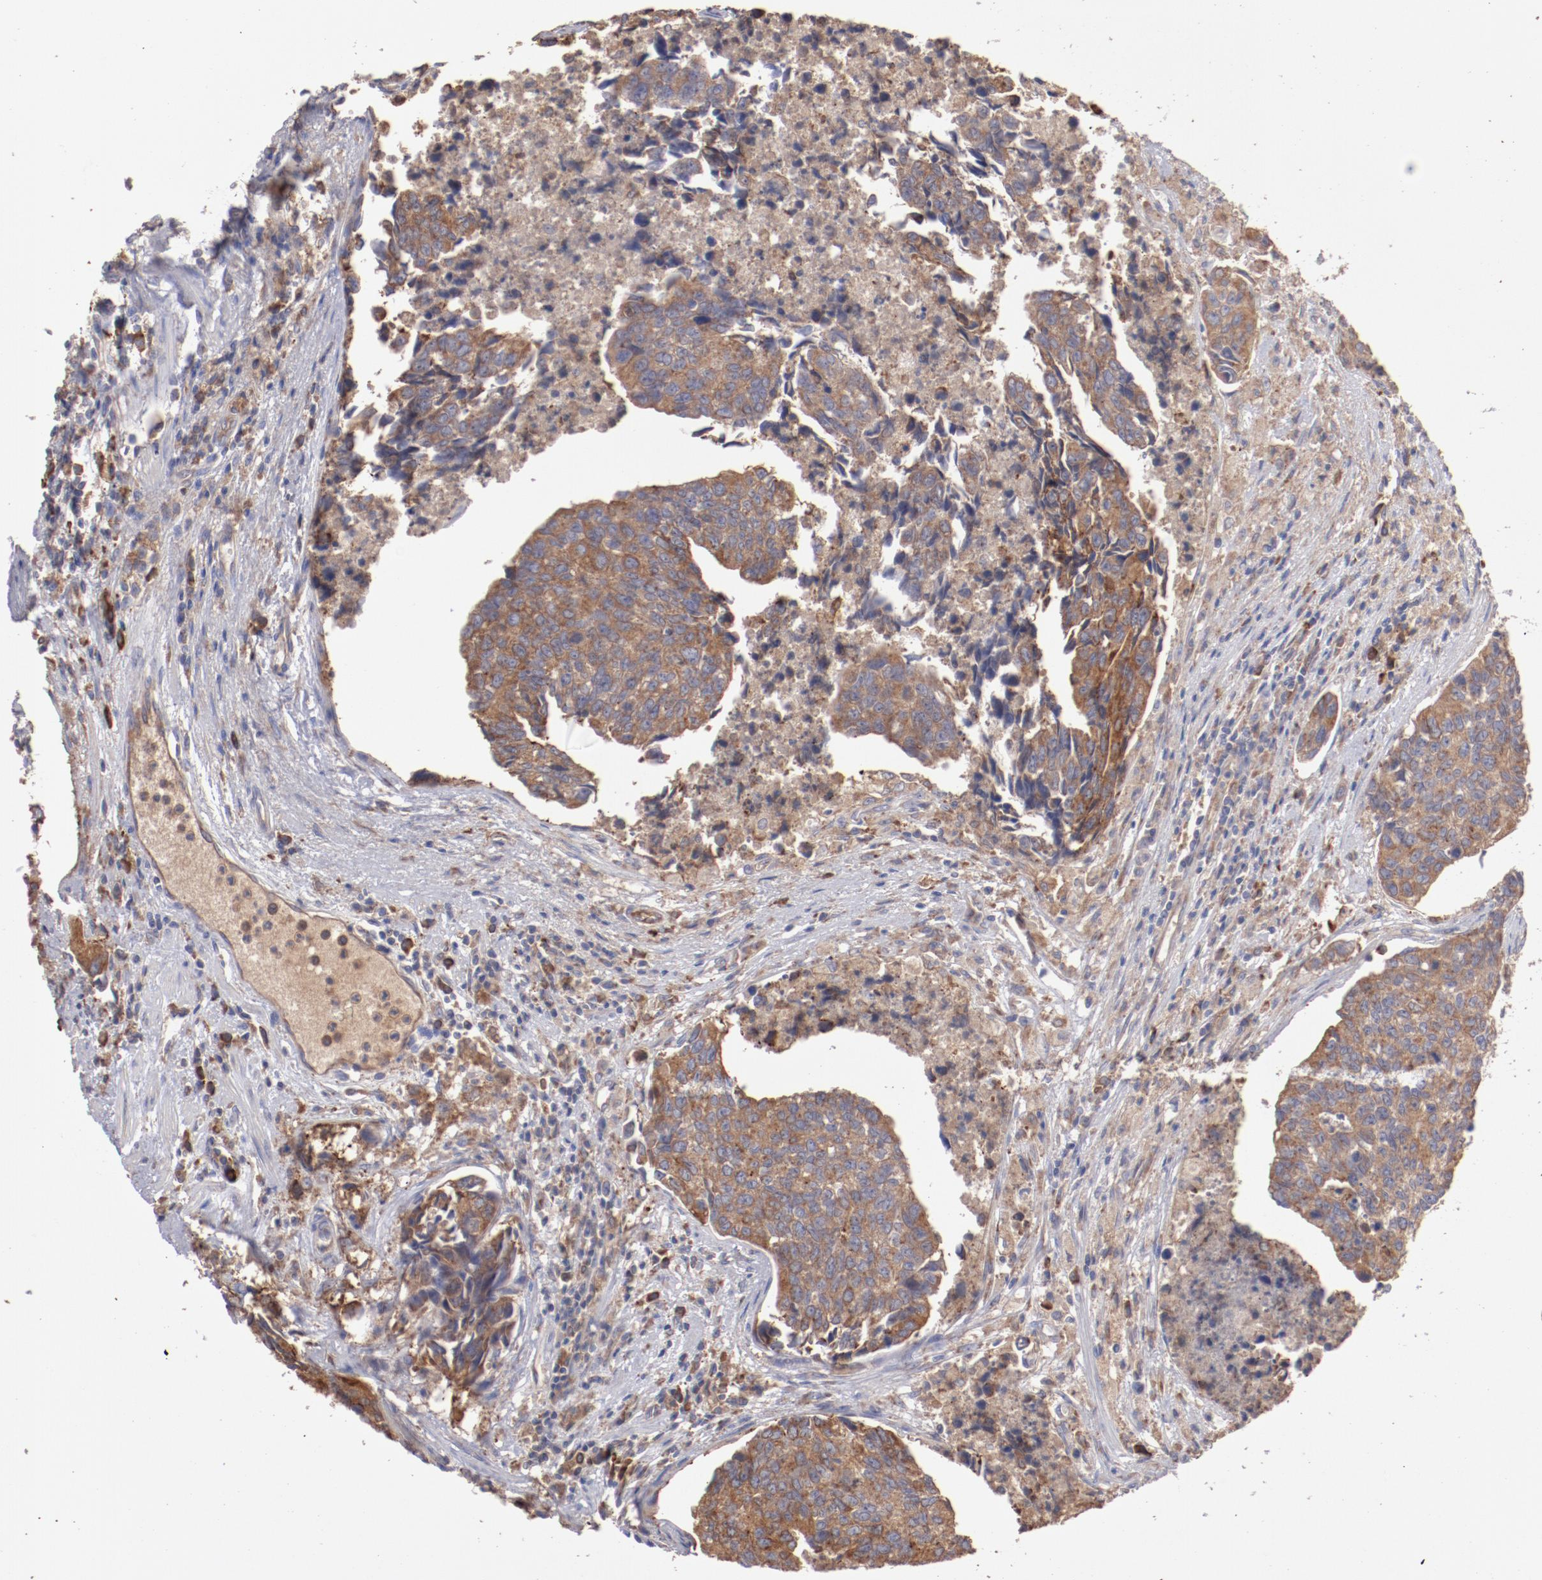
{"staining": {"intensity": "moderate", "quantity": ">75%", "location": "cytoplasmic/membranous"}, "tissue": "urothelial cancer", "cell_type": "Tumor cells", "image_type": "cancer", "snomed": [{"axis": "morphology", "description": "Urothelial carcinoma, High grade"}, {"axis": "topography", "description": "Urinary bladder"}], "caption": "Urothelial carcinoma (high-grade) stained with IHC demonstrates moderate cytoplasmic/membranous positivity in approximately >75% of tumor cells.", "gene": "NFKBIE", "patient": {"sex": "male", "age": 81}}